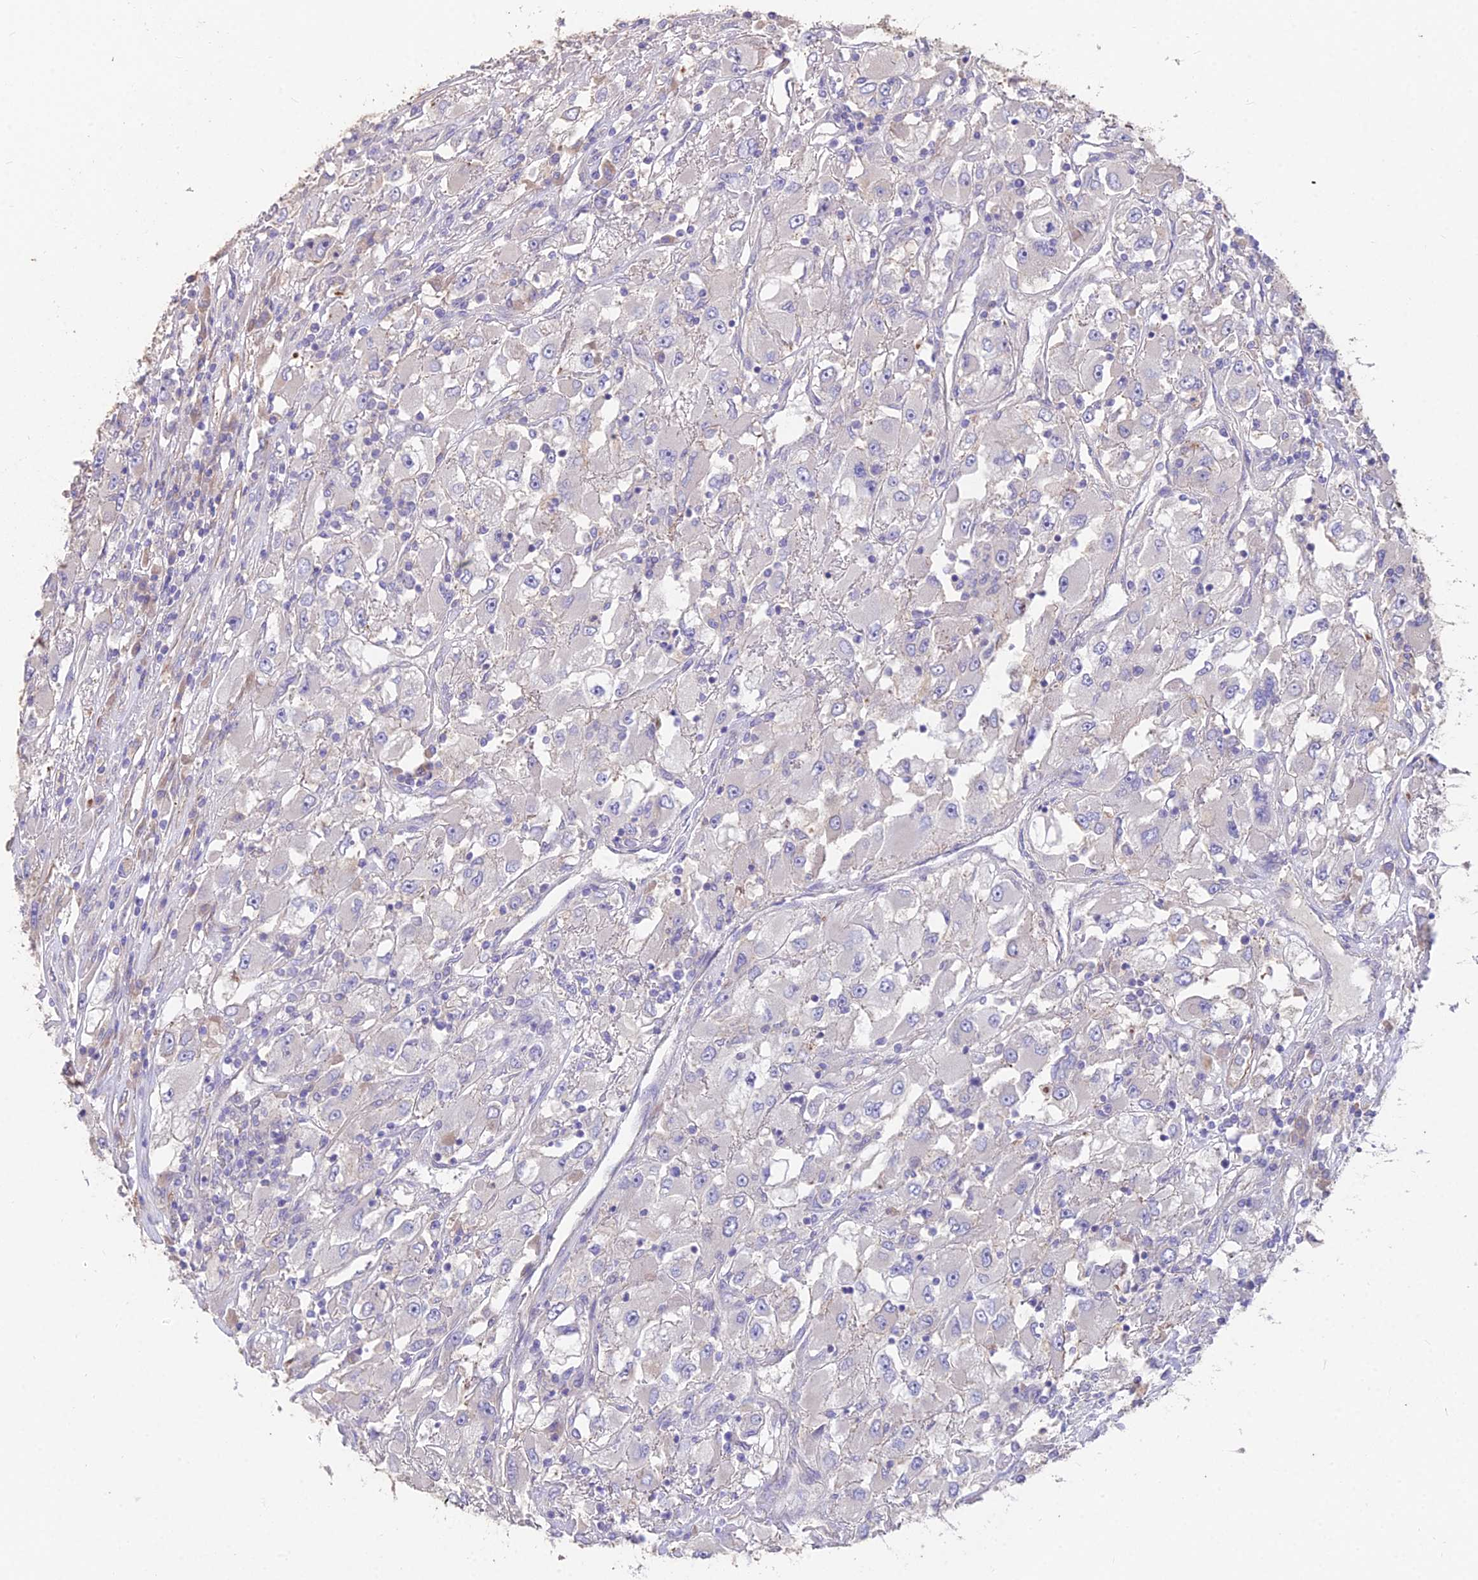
{"staining": {"intensity": "negative", "quantity": "none", "location": "none"}, "tissue": "renal cancer", "cell_type": "Tumor cells", "image_type": "cancer", "snomed": [{"axis": "morphology", "description": "Adenocarcinoma, NOS"}, {"axis": "topography", "description": "Kidney"}], "caption": "Immunohistochemistry (IHC) histopathology image of neoplastic tissue: human renal cancer (adenocarcinoma) stained with DAB demonstrates no significant protein expression in tumor cells.", "gene": "FAM168B", "patient": {"sex": "female", "age": 52}}